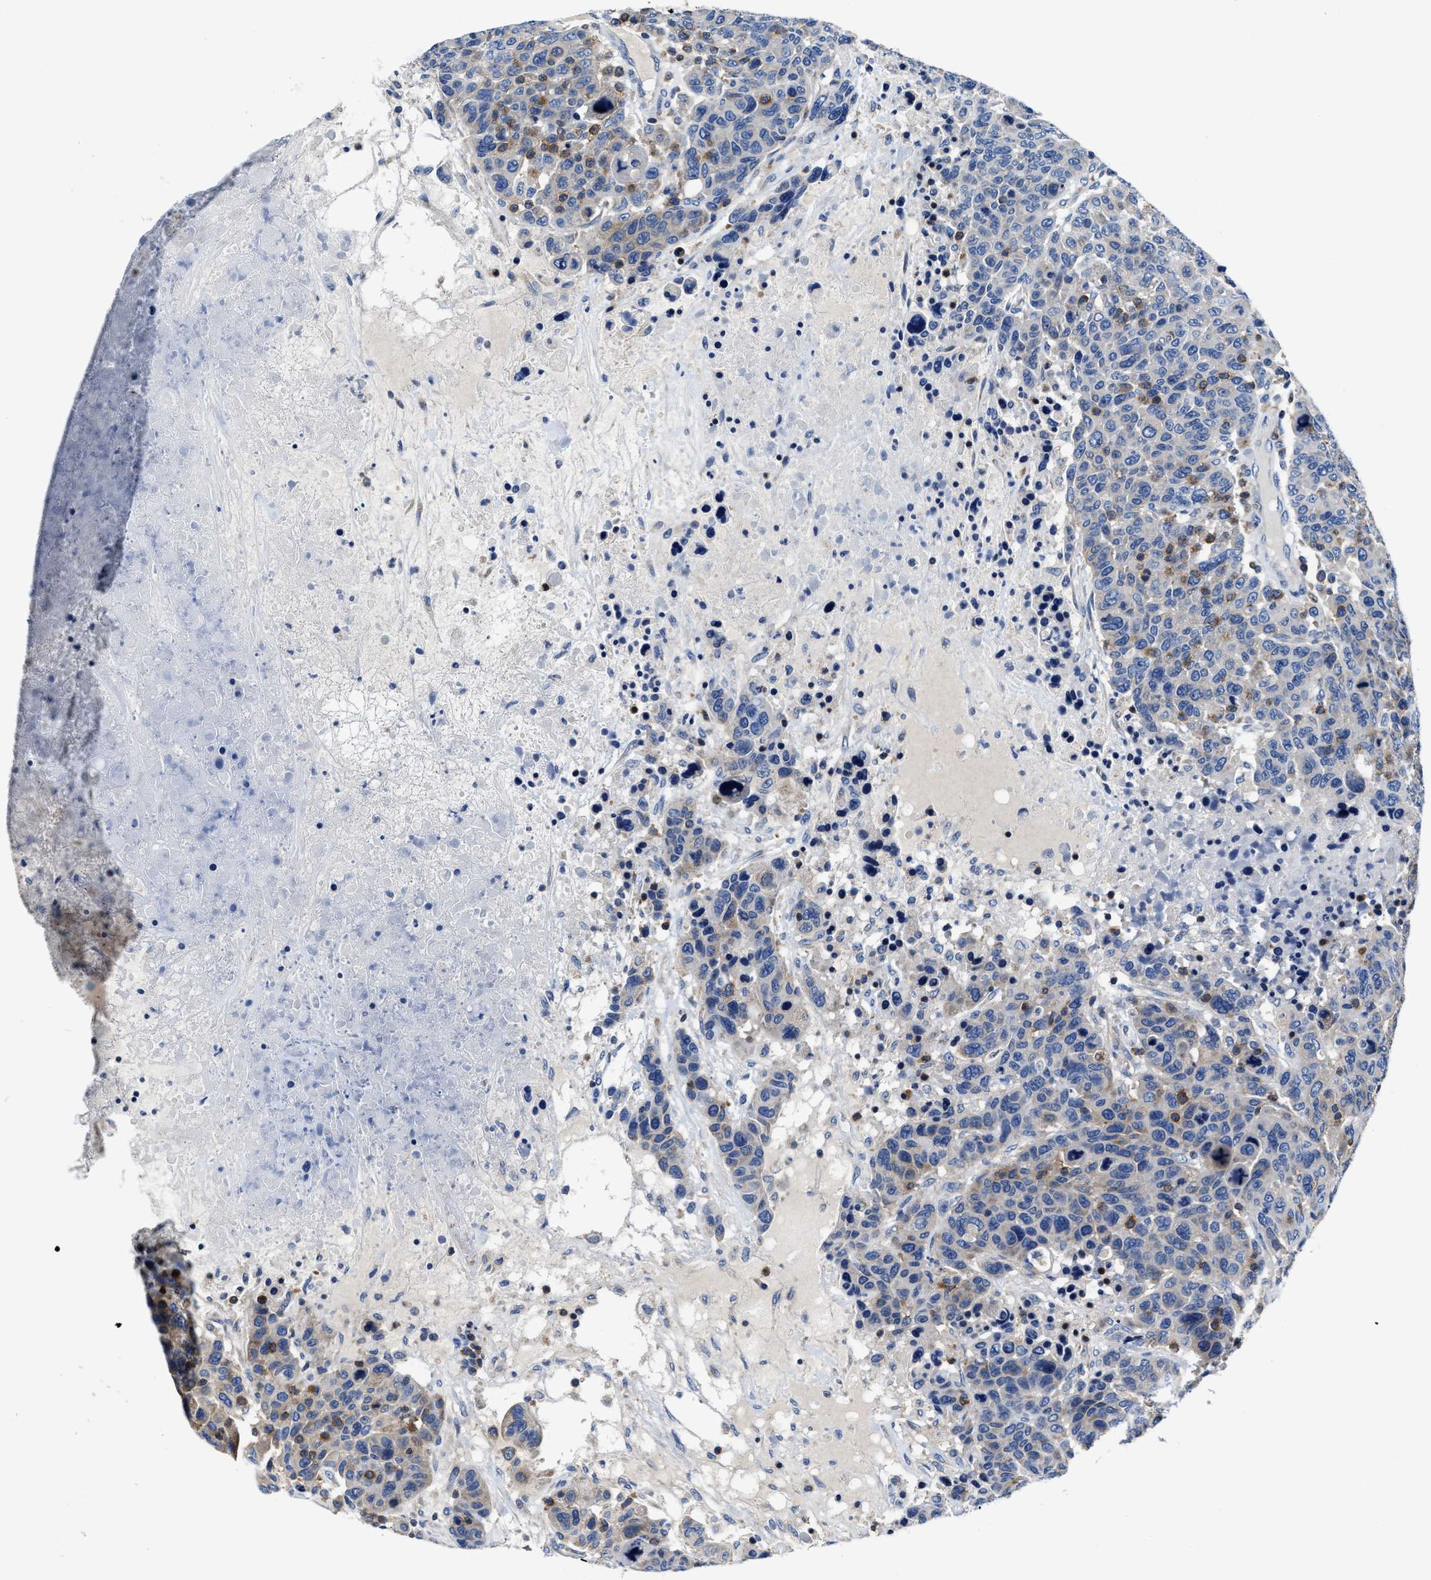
{"staining": {"intensity": "weak", "quantity": "<25%", "location": "cytoplasmic/membranous"}, "tissue": "breast cancer", "cell_type": "Tumor cells", "image_type": "cancer", "snomed": [{"axis": "morphology", "description": "Duct carcinoma"}, {"axis": "topography", "description": "Breast"}], "caption": "High power microscopy micrograph of an immunohistochemistry (IHC) photomicrograph of infiltrating ductal carcinoma (breast), revealing no significant staining in tumor cells.", "gene": "PHLPP1", "patient": {"sex": "female", "age": 37}}